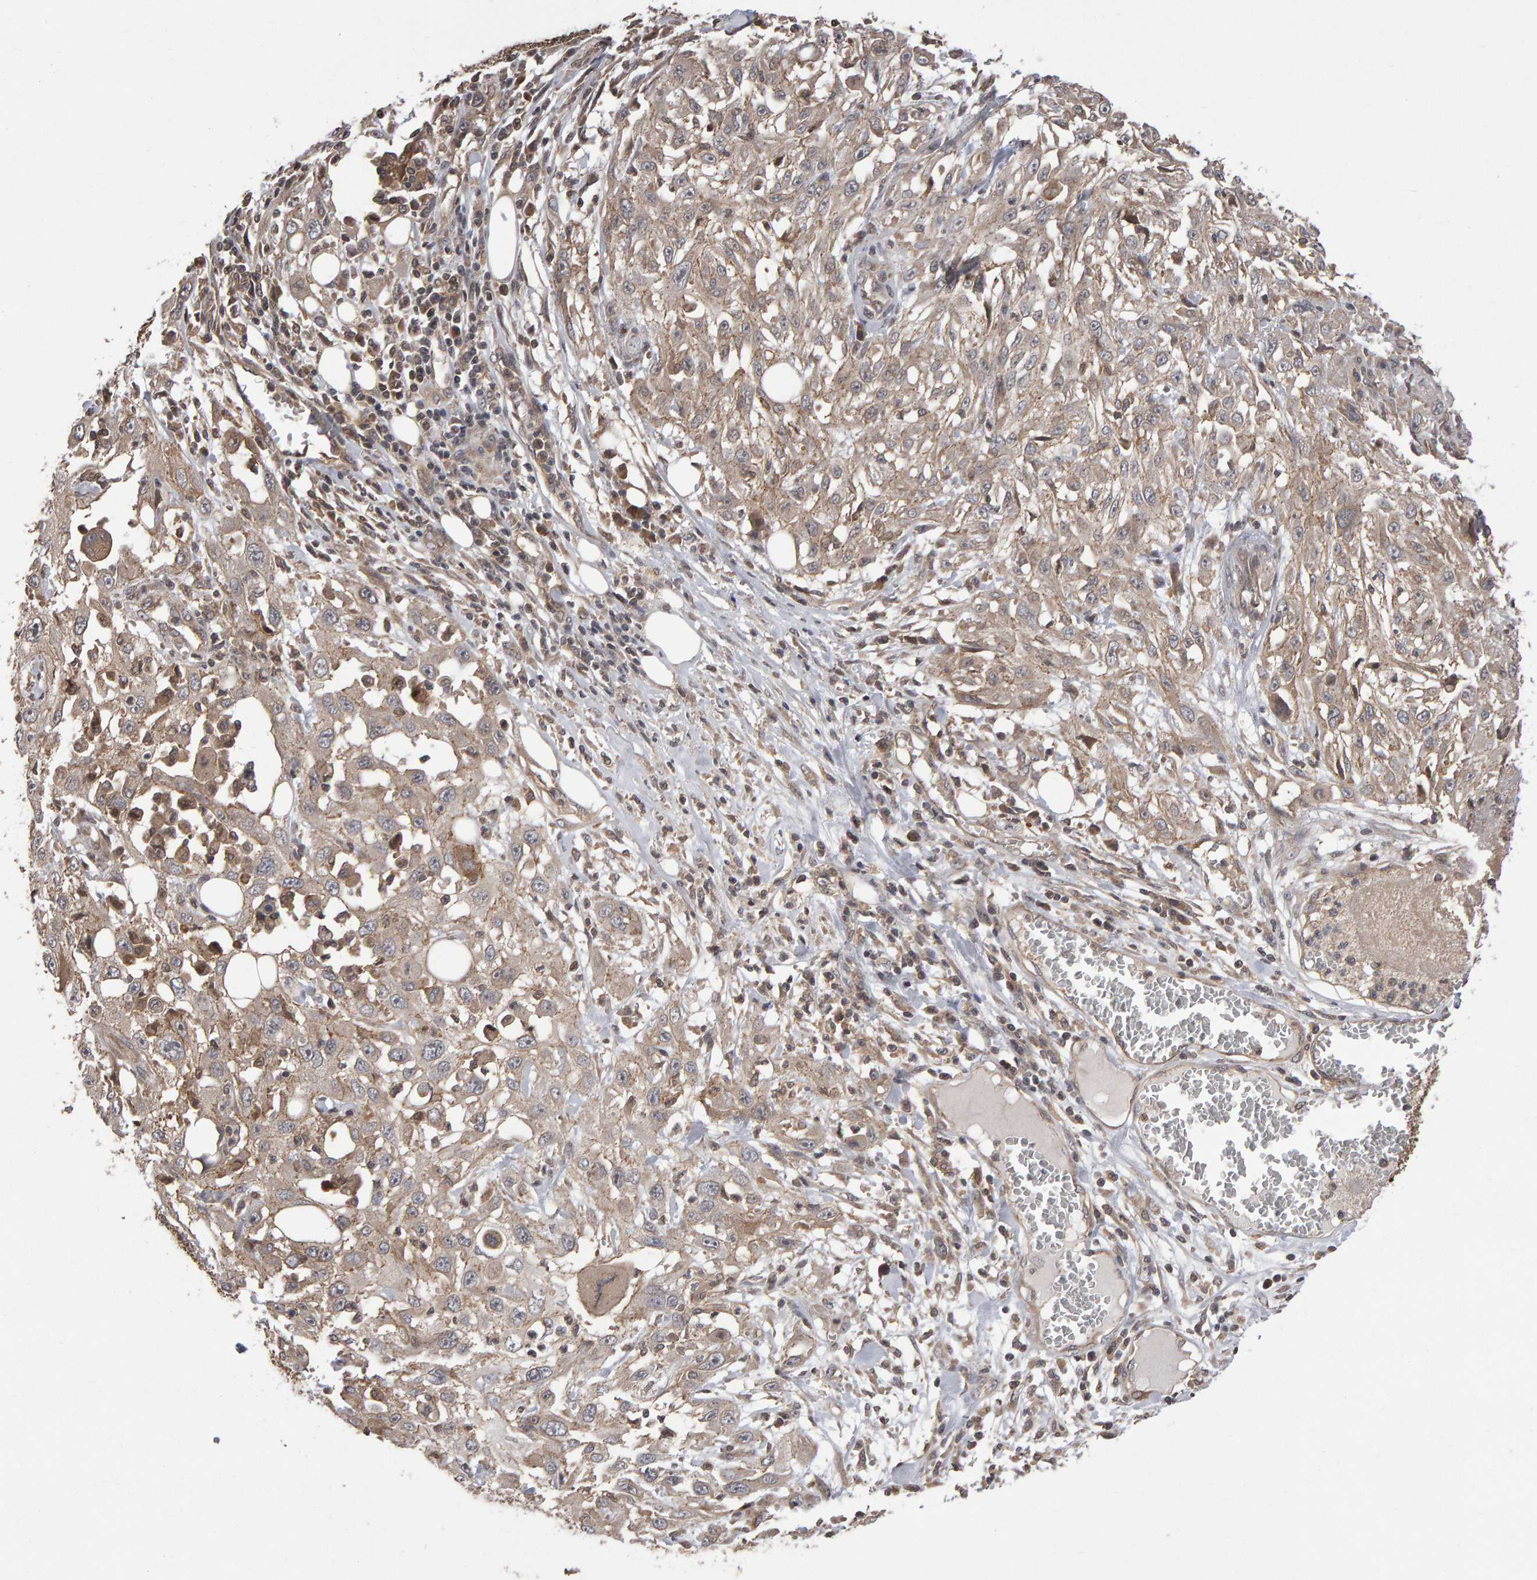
{"staining": {"intensity": "weak", "quantity": ">75%", "location": "cytoplasmic/membranous"}, "tissue": "skin cancer", "cell_type": "Tumor cells", "image_type": "cancer", "snomed": [{"axis": "morphology", "description": "Squamous cell carcinoma, NOS"}, {"axis": "topography", "description": "Skin"}], "caption": "Immunohistochemistry (DAB) staining of human squamous cell carcinoma (skin) demonstrates weak cytoplasmic/membranous protein staining in about >75% of tumor cells.", "gene": "SCRIB", "patient": {"sex": "male", "age": 75}}